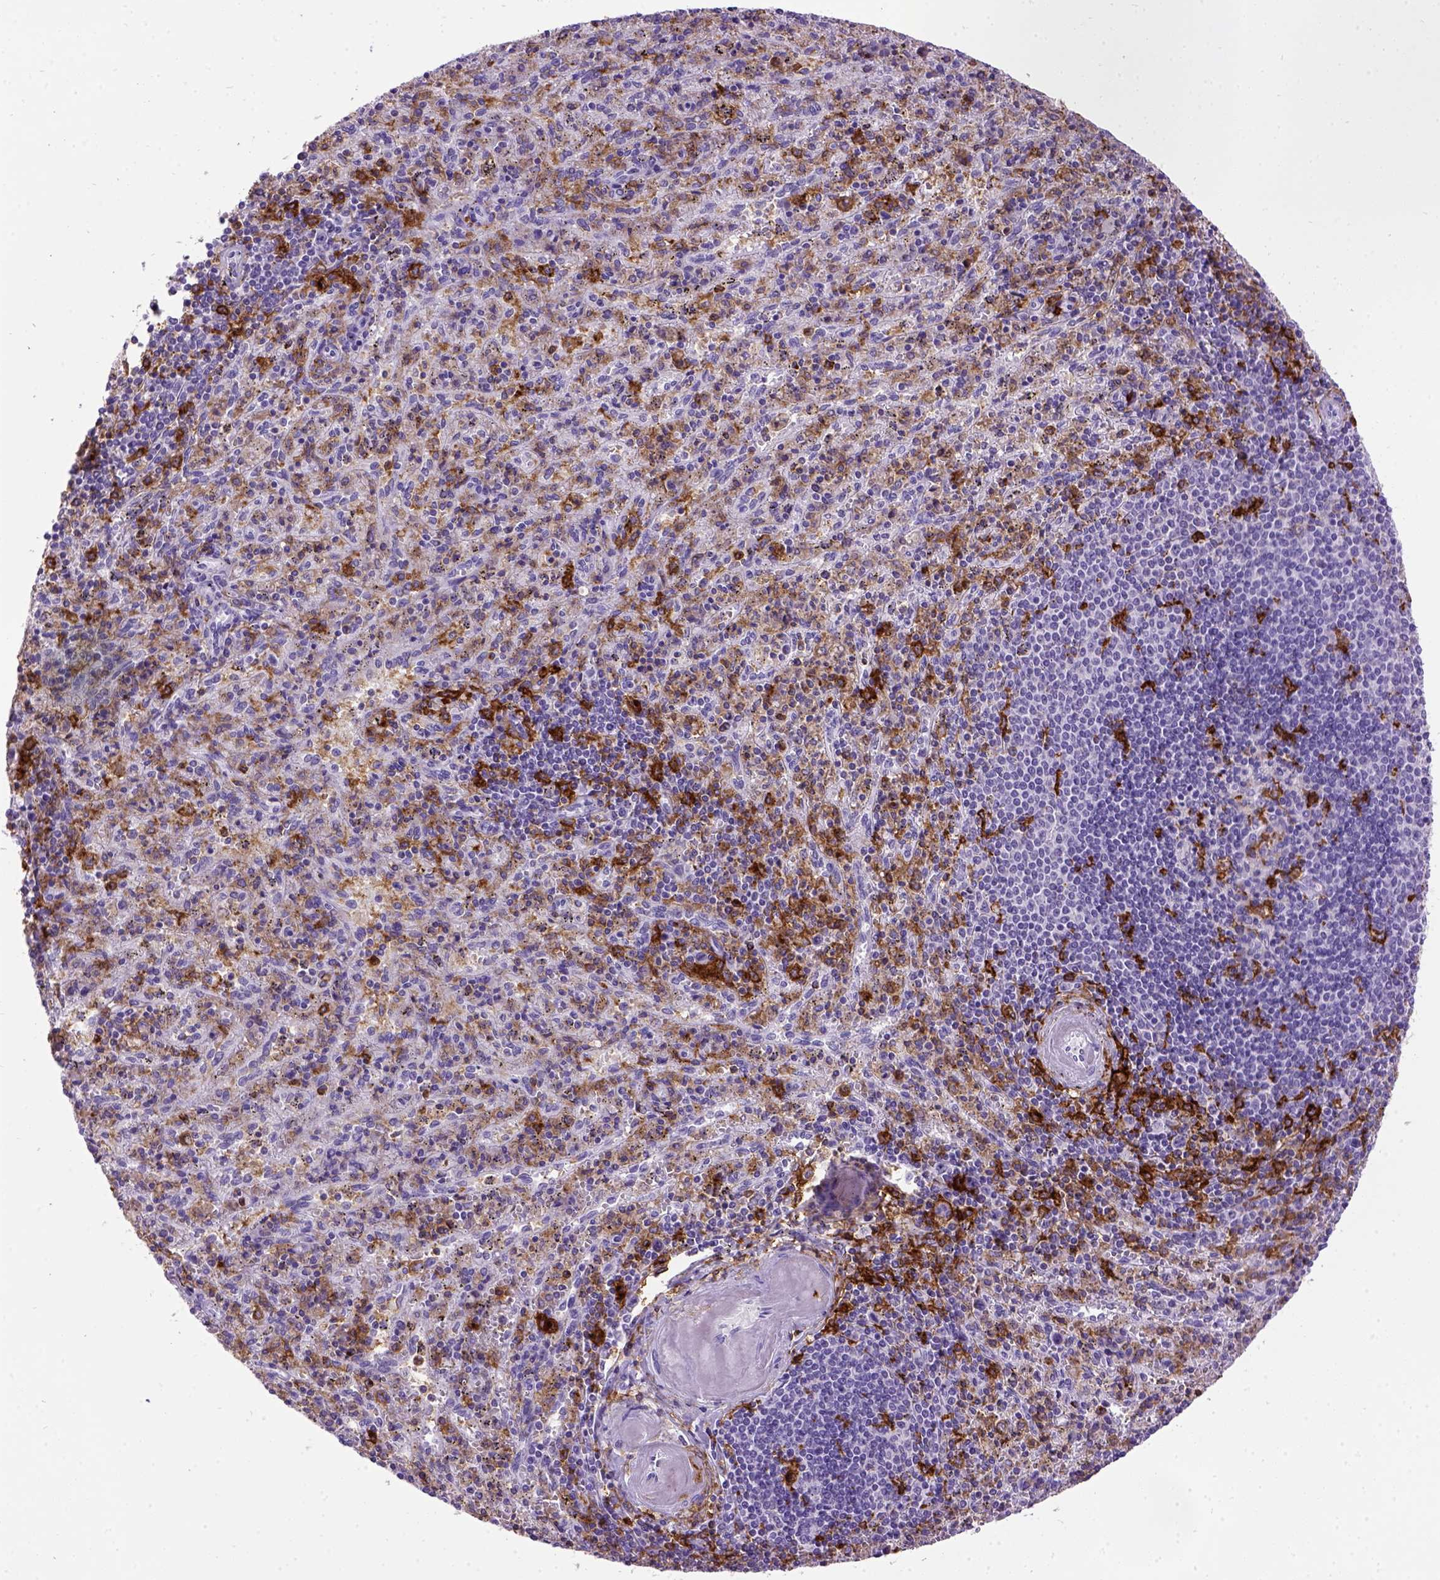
{"staining": {"intensity": "strong", "quantity": "<25%", "location": "cytoplasmic/membranous"}, "tissue": "spleen", "cell_type": "Cells in red pulp", "image_type": "normal", "snomed": [{"axis": "morphology", "description": "Normal tissue, NOS"}, {"axis": "topography", "description": "Spleen"}], "caption": "Protein positivity by immunohistochemistry shows strong cytoplasmic/membranous expression in about <25% of cells in red pulp in benign spleen. The protein of interest is shown in brown color, while the nuclei are stained blue.", "gene": "ITGAX", "patient": {"sex": "male", "age": 57}}